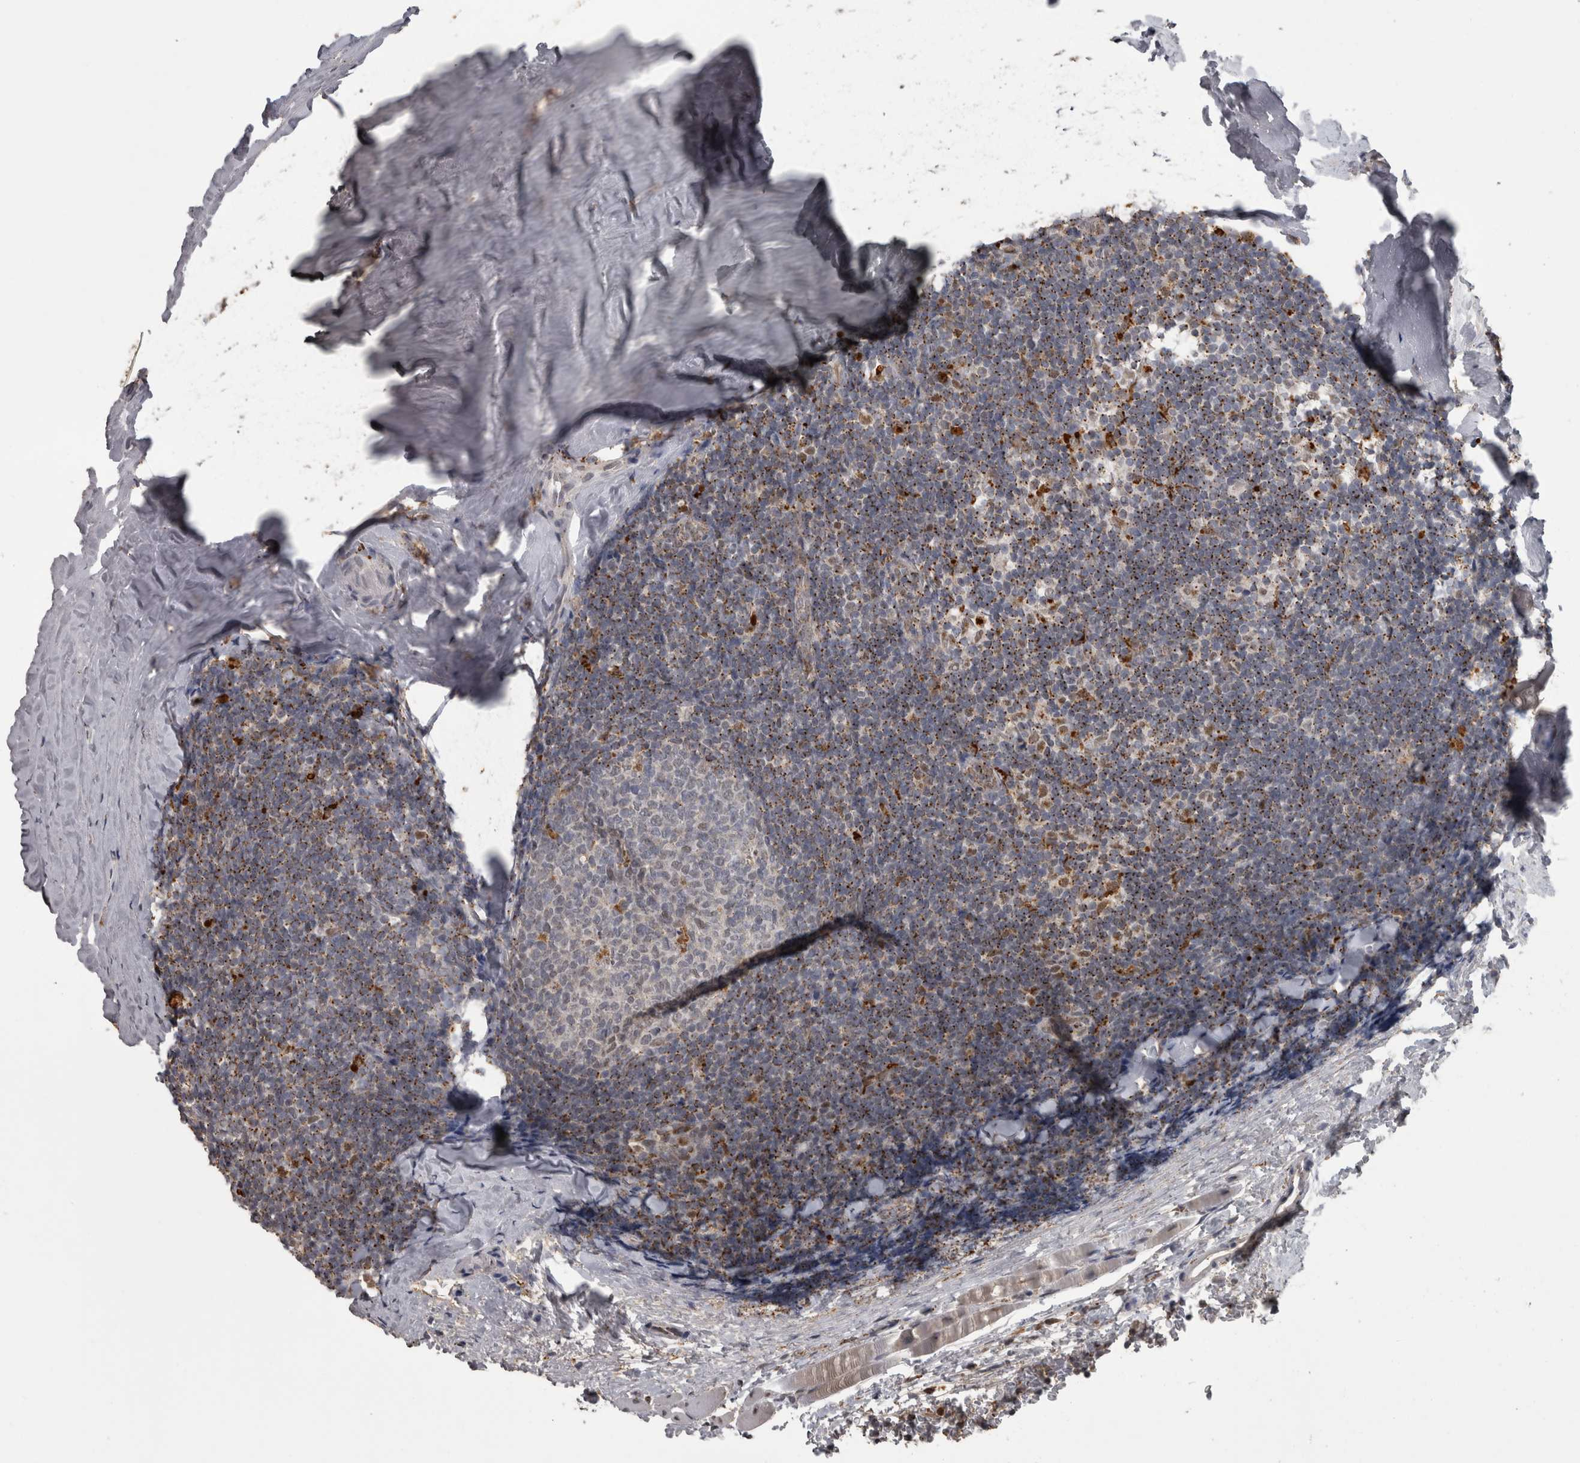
{"staining": {"intensity": "negative", "quantity": "none", "location": "none"}, "tissue": "tonsil", "cell_type": "Germinal center cells", "image_type": "normal", "snomed": [{"axis": "morphology", "description": "Normal tissue, NOS"}, {"axis": "topography", "description": "Tonsil"}], "caption": "This is an IHC image of benign human tonsil. There is no staining in germinal center cells.", "gene": "NAAA", "patient": {"sex": "male", "age": 37}}